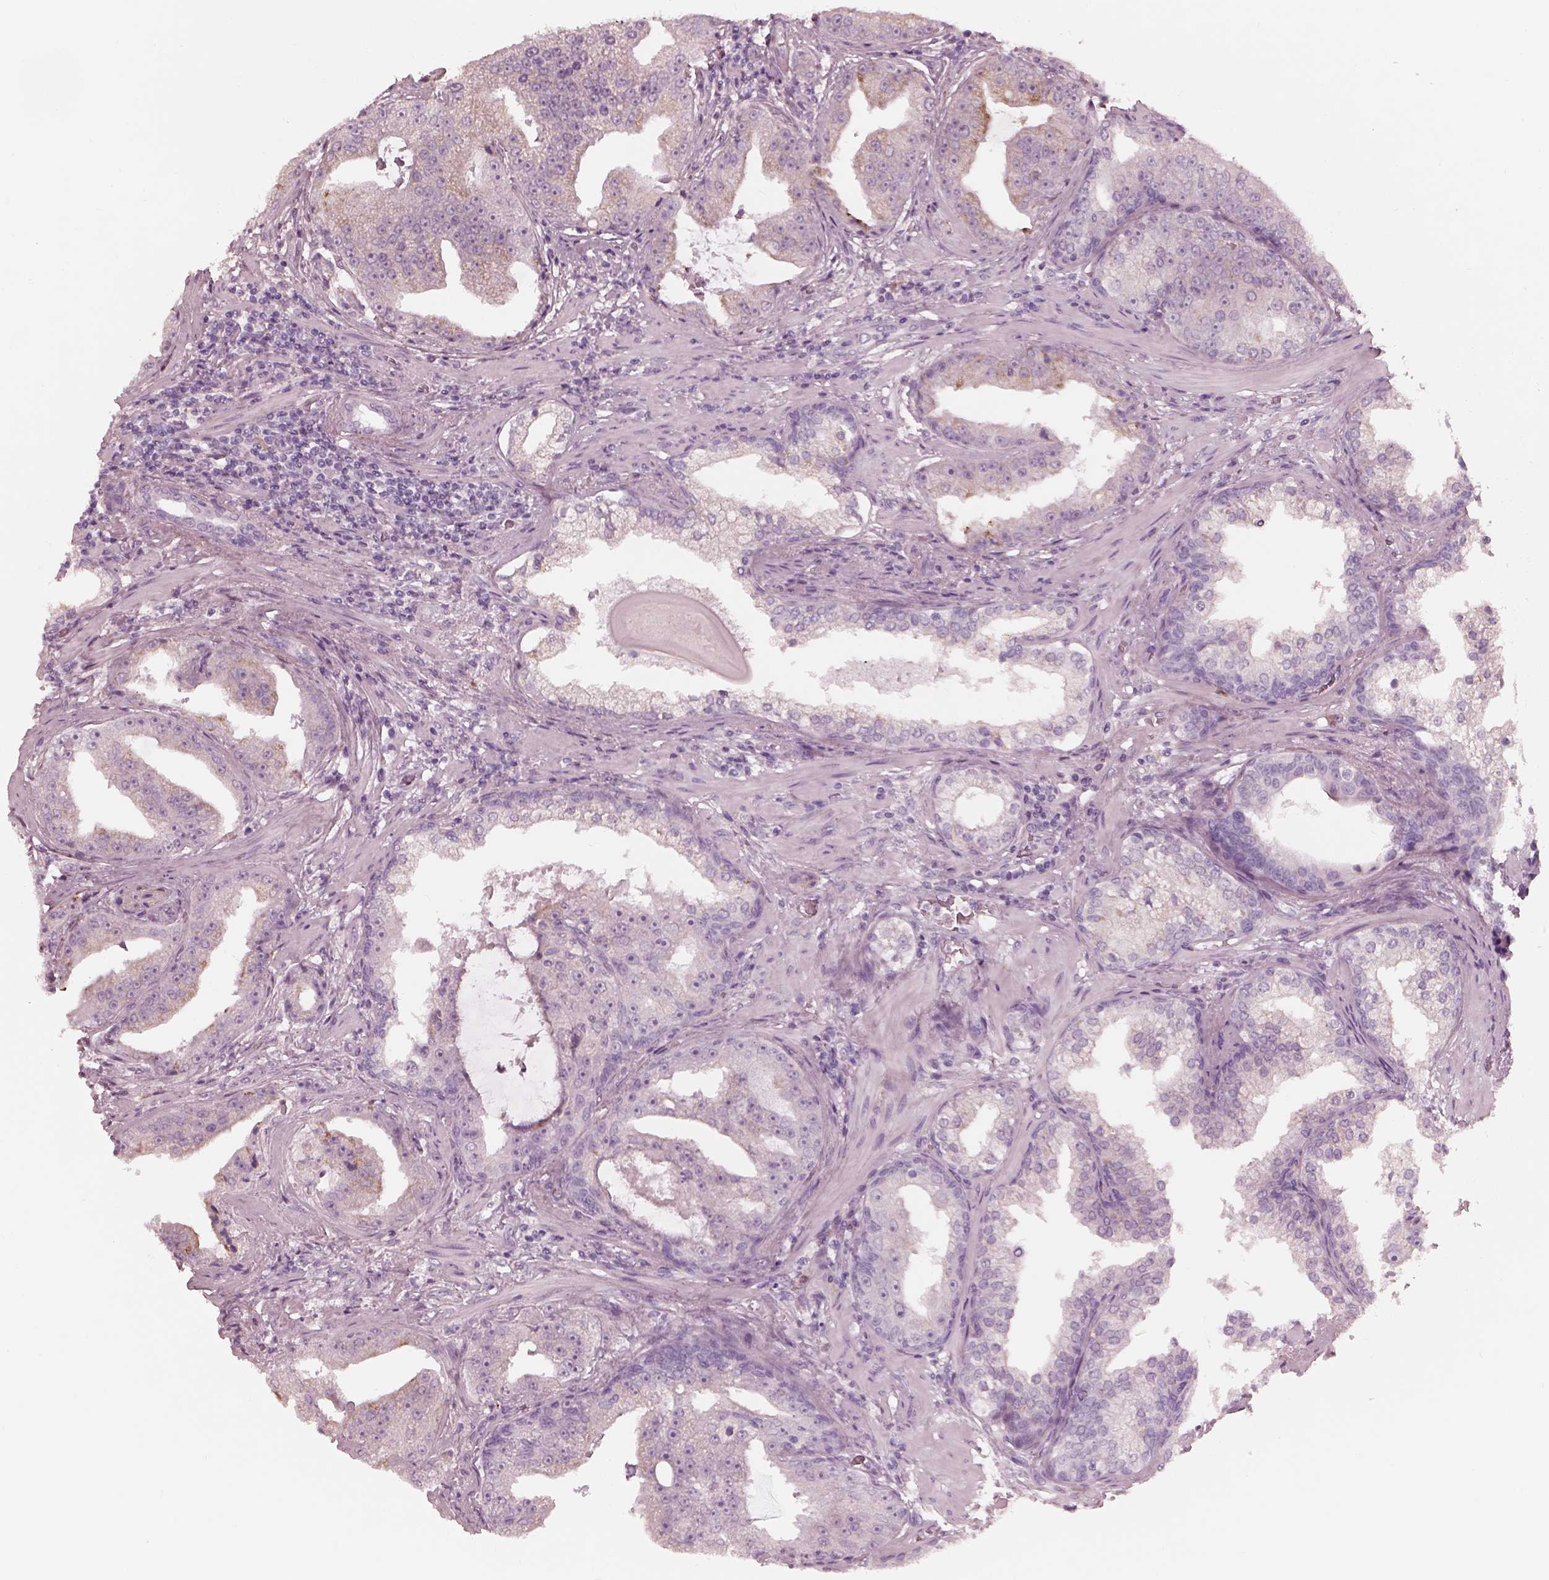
{"staining": {"intensity": "negative", "quantity": "none", "location": "none"}, "tissue": "prostate cancer", "cell_type": "Tumor cells", "image_type": "cancer", "snomed": [{"axis": "morphology", "description": "Adenocarcinoma, Low grade"}, {"axis": "topography", "description": "Prostate"}], "caption": "The immunohistochemistry (IHC) histopathology image has no significant expression in tumor cells of prostate cancer (adenocarcinoma (low-grade)) tissue.", "gene": "CADM2", "patient": {"sex": "male", "age": 62}}